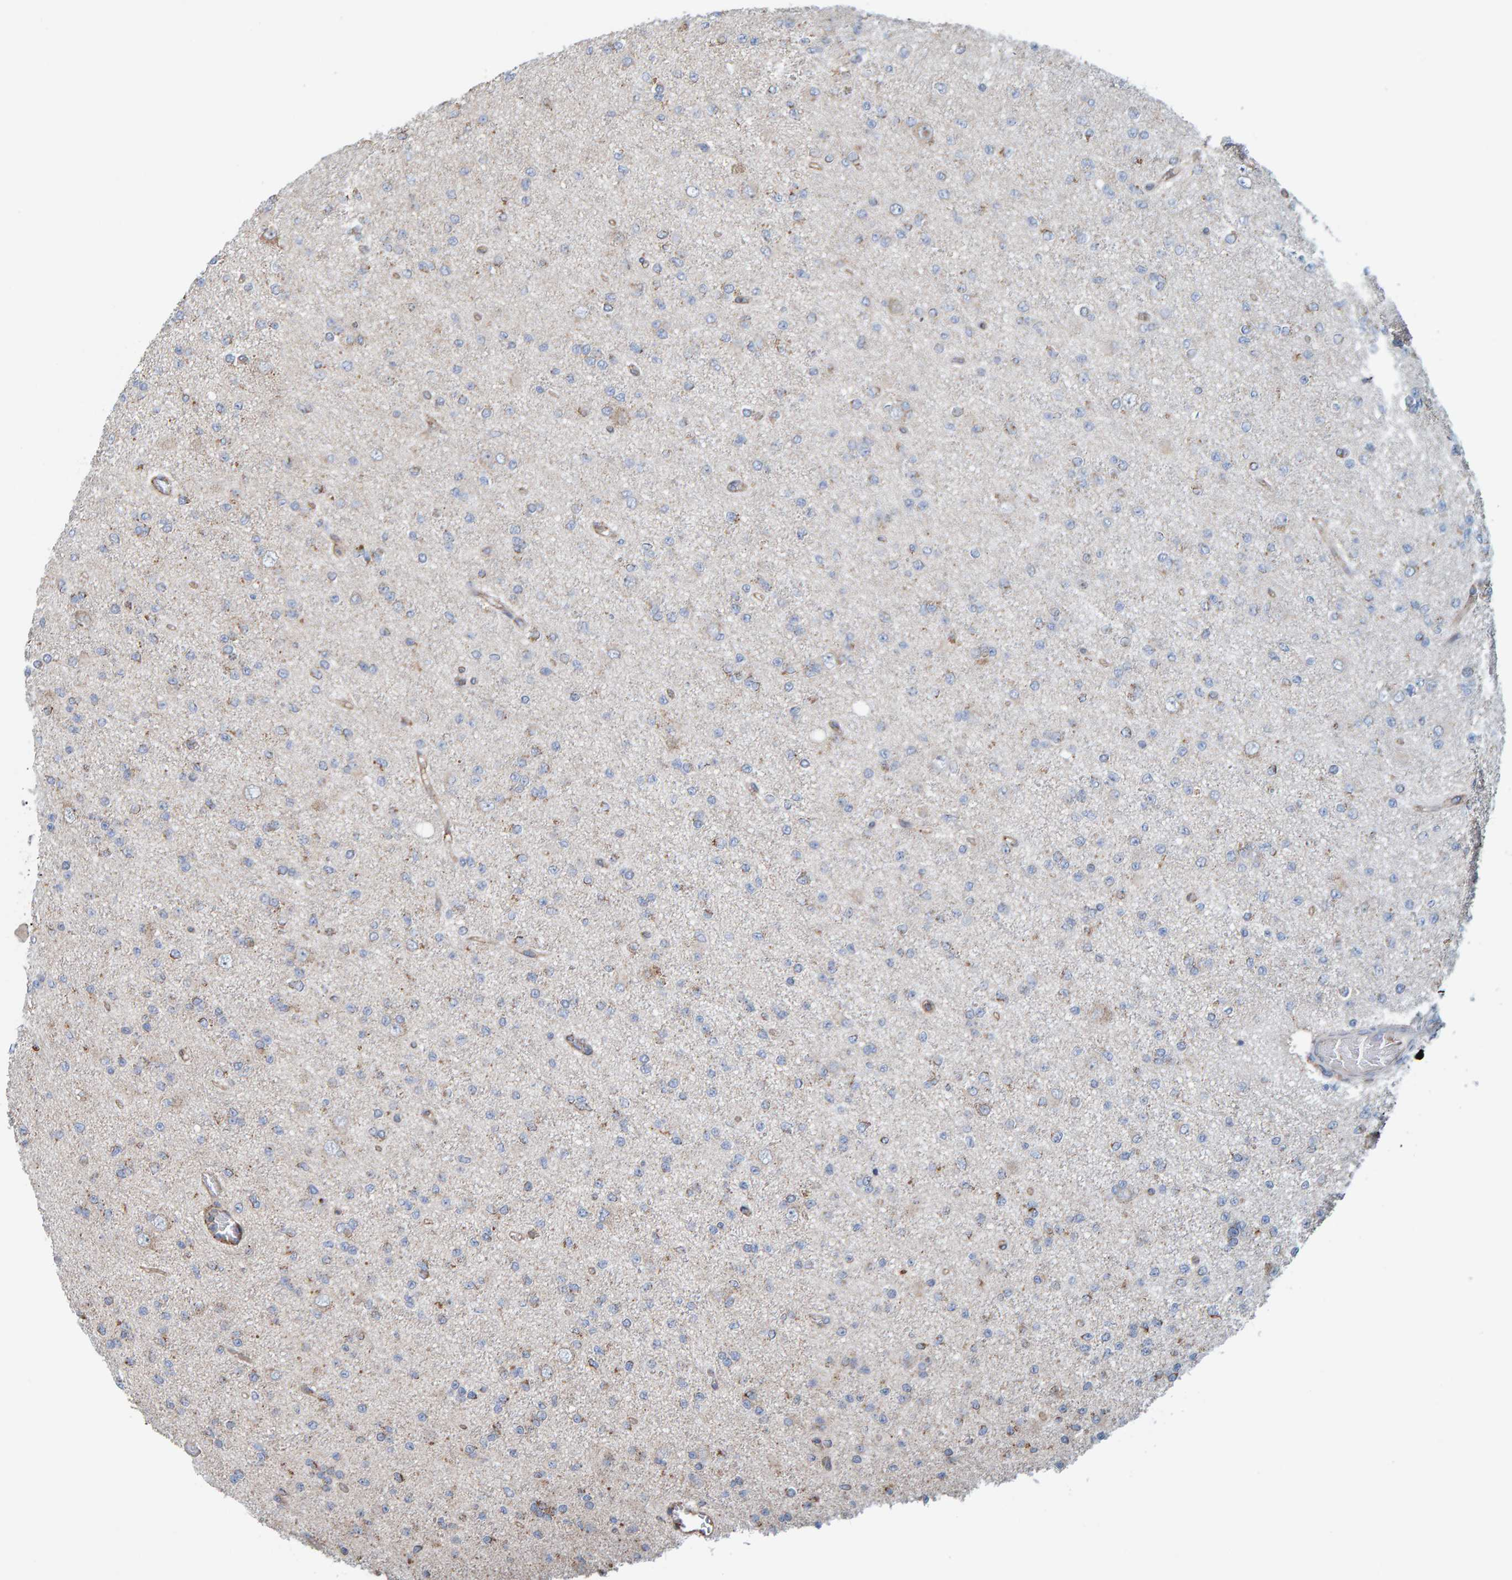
{"staining": {"intensity": "weak", "quantity": "25%-75%", "location": "cytoplasmic/membranous"}, "tissue": "glioma", "cell_type": "Tumor cells", "image_type": "cancer", "snomed": [{"axis": "morphology", "description": "Glioma, malignant, Low grade"}, {"axis": "topography", "description": "Brain"}], "caption": "Weak cytoplasmic/membranous expression for a protein is identified in about 25%-75% of tumor cells of malignant low-grade glioma using IHC.", "gene": "MRPL45", "patient": {"sex": "female", "age": 22}}